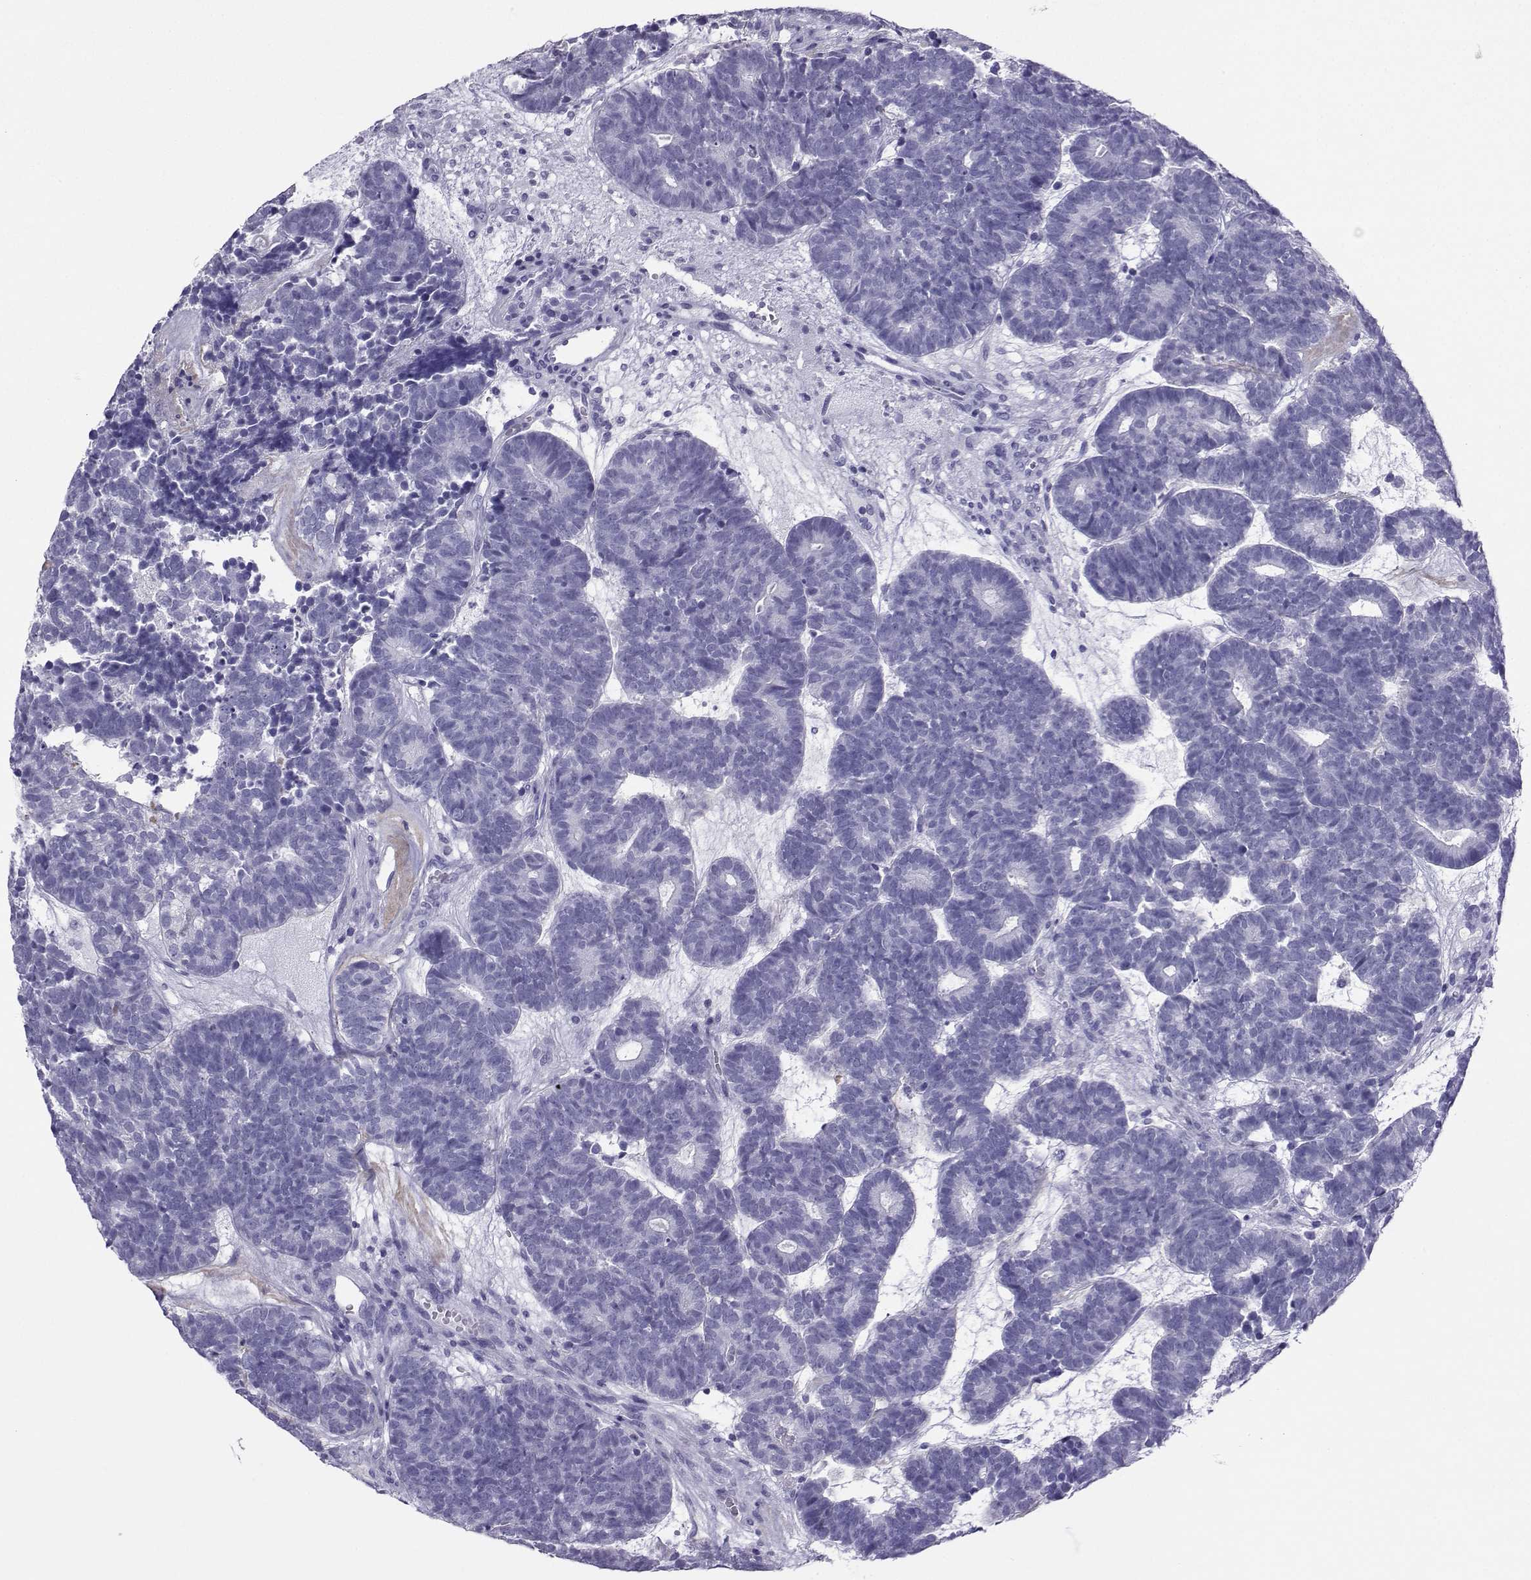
{"staining": {"intensity": "negative", "quantity": "none", "location": "none"}, "tissue": "head and neck cancer", "cell_type": "Tumor cells", "image_type": "cancer", "snomed": [{"axis": "morphology", "description": "Adenocarcinoma, NOS"}, {"axis": "topography", "description": "Head-Neck"}], "caption": "Head and neck adenocarcinoma was stained to show a protein in brown. There is no significant positivity in tumor cells.", "gene": "LORICRIN", "patient": {"sex": "female", "age": 81}}